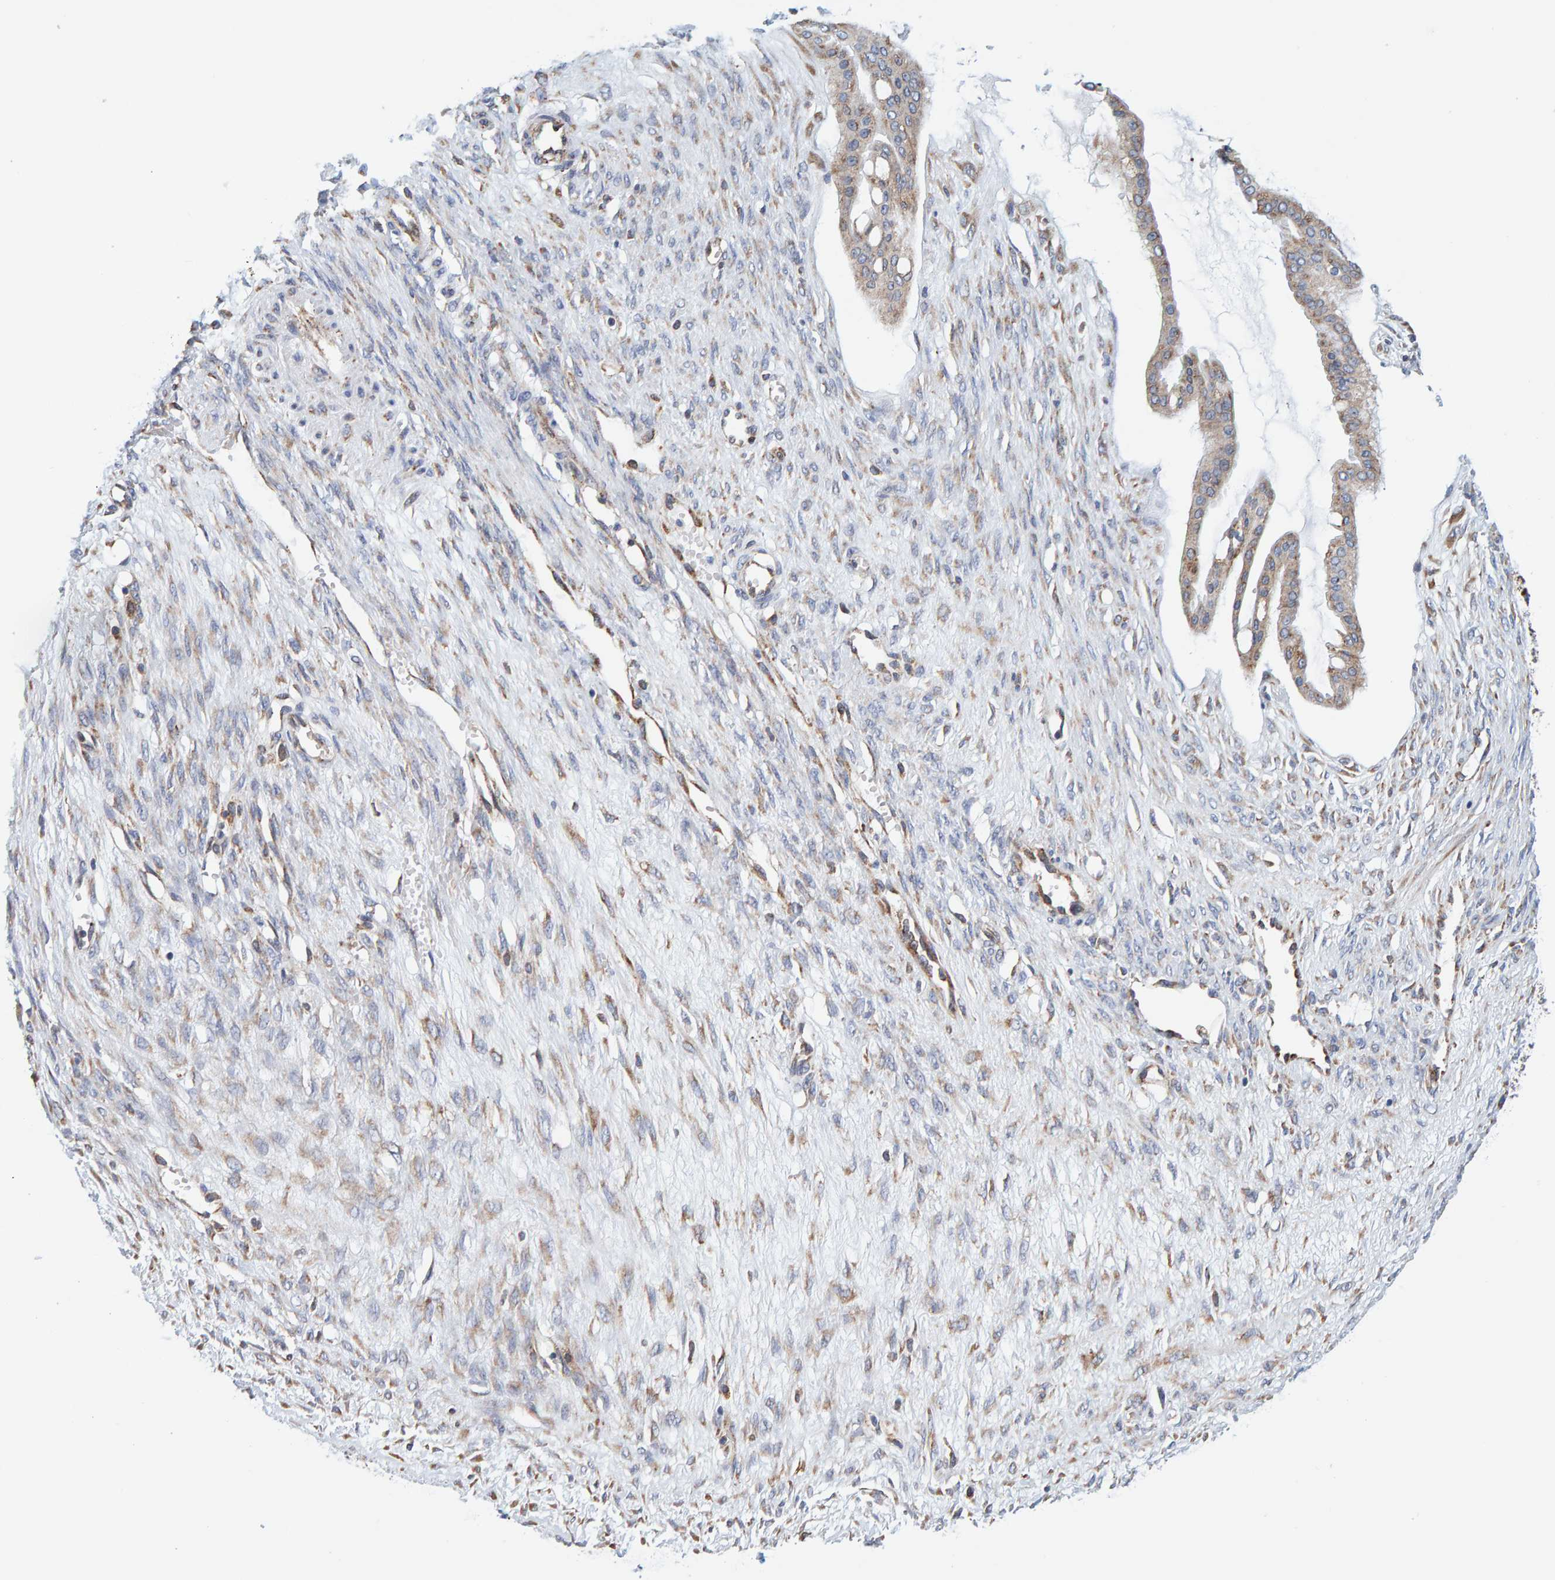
{"staining": {"intensity": "weak", "quantity": ">75%", "location": "cytoplasmic/membranous"}, "tissue": "ovarian cancer", "cell_type": "Tumor cells", "image_type": "cancer", "snomed": [{"axis": "morphology", "description": "Cystadenocarcinoma, mucinous, NOS"}, {"axis": "topography", "description": "Ovary"}], "caption": "Approximately >75% of tumor cells in human ovarian cancer (mucinous cystadenocarcinoma) demonstrate weak cytoplasmic/membranous protein expression as visualized by brown immunohistochemical staining.", "gene": "SGPL1", "patient": {"sex": "female", "age": 73}}